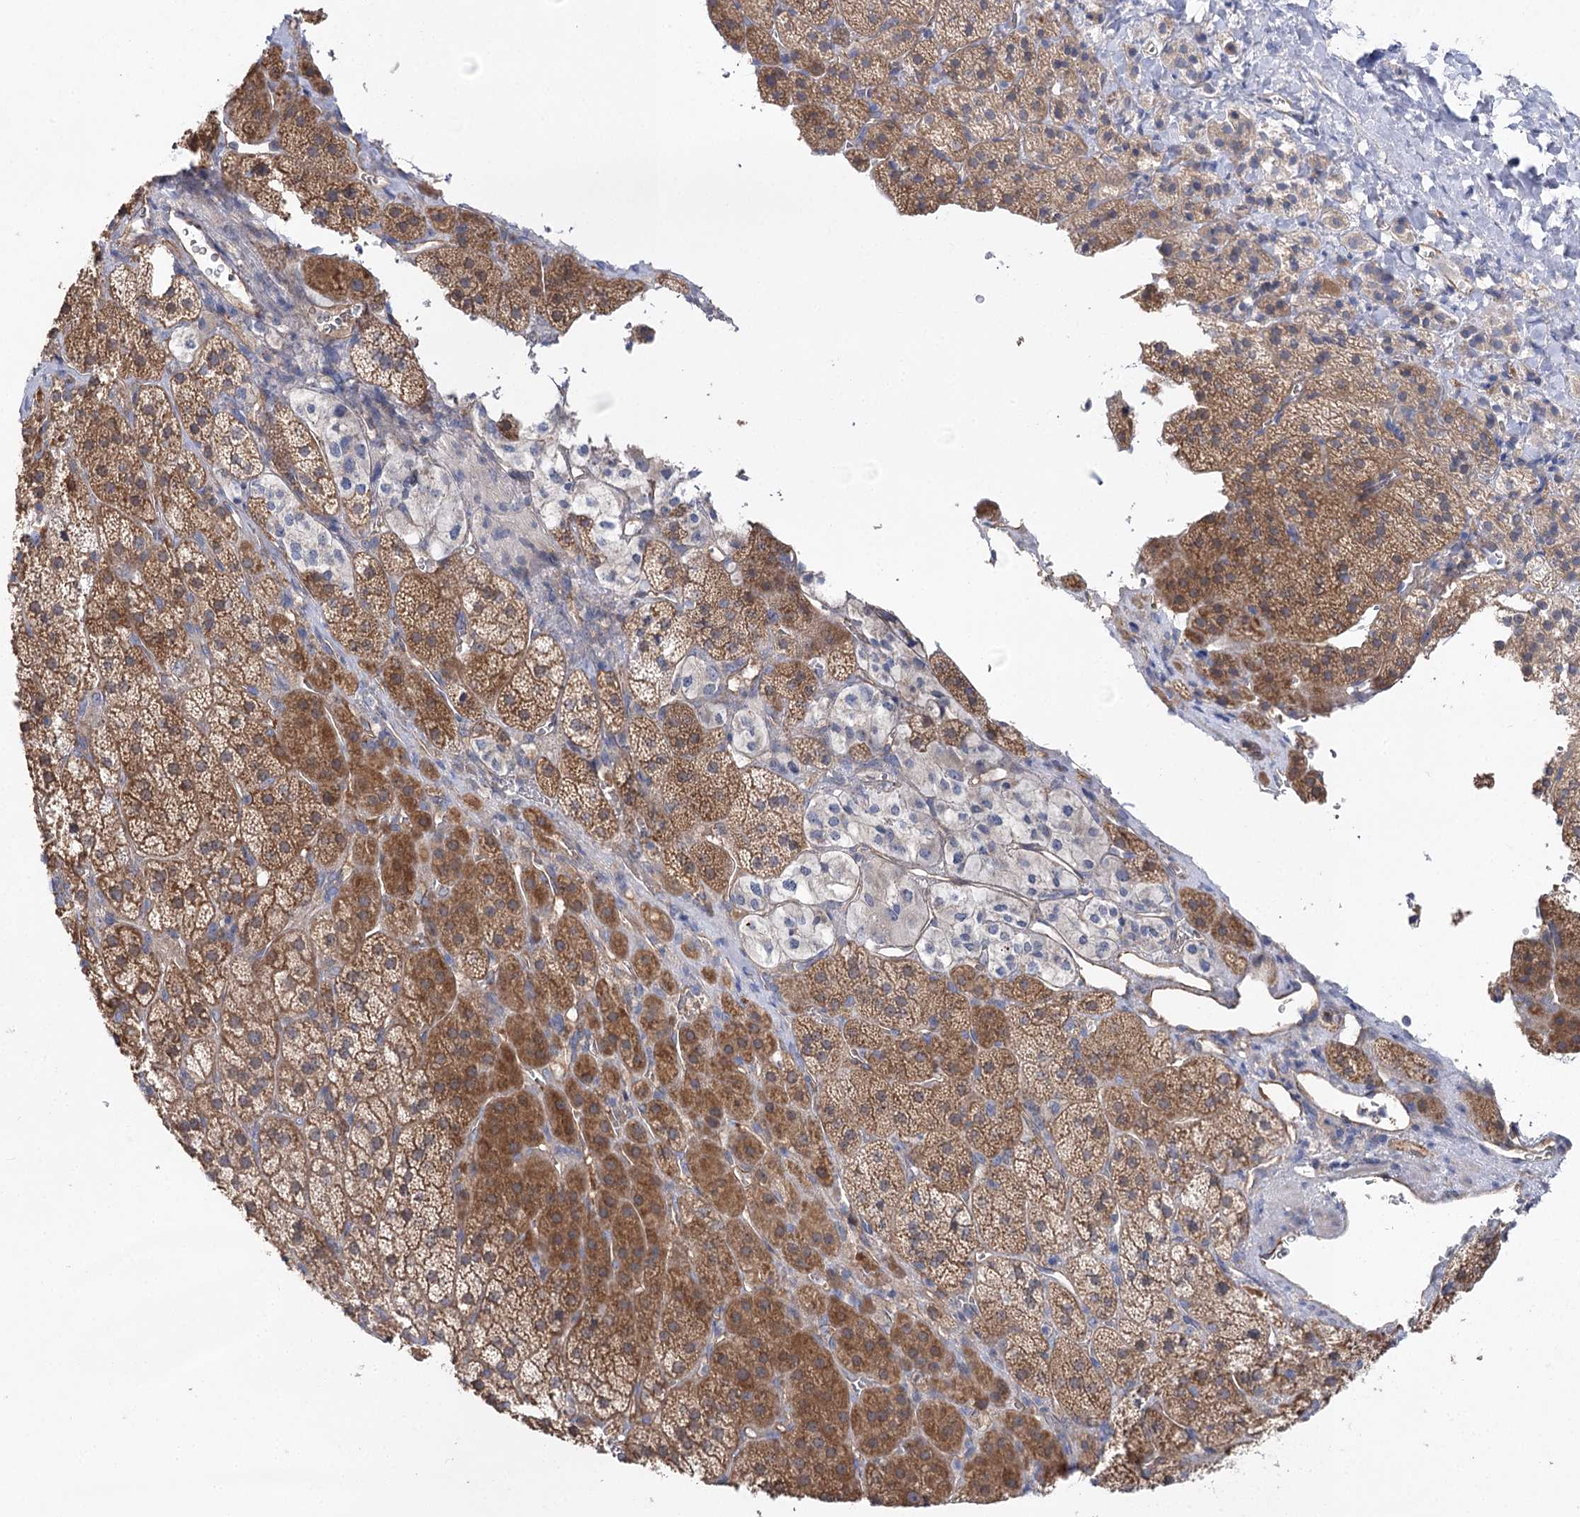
{"staining": {"intensity": "moderate", "quantity": ">75%", "location": "cytoplasmic/membranous"}, "tissue": "adrenal gland", "cell_type": "Glandular cells", "image_type": "normal", "snomed": [{"axis": "morphology", "description": "Normal tissue, NOS"}, {"axis": "topography", "description": "Adrenal gland"}], "caption": "This histopathology image exhibits IHC staining of unremarkable human adrenal gland, with medium moderate cytoplasmic/membranous staining in approximately >75% of glandular cells.", "gene": "LRRC14B", "patient": {"sex": "female", "age": 44}}